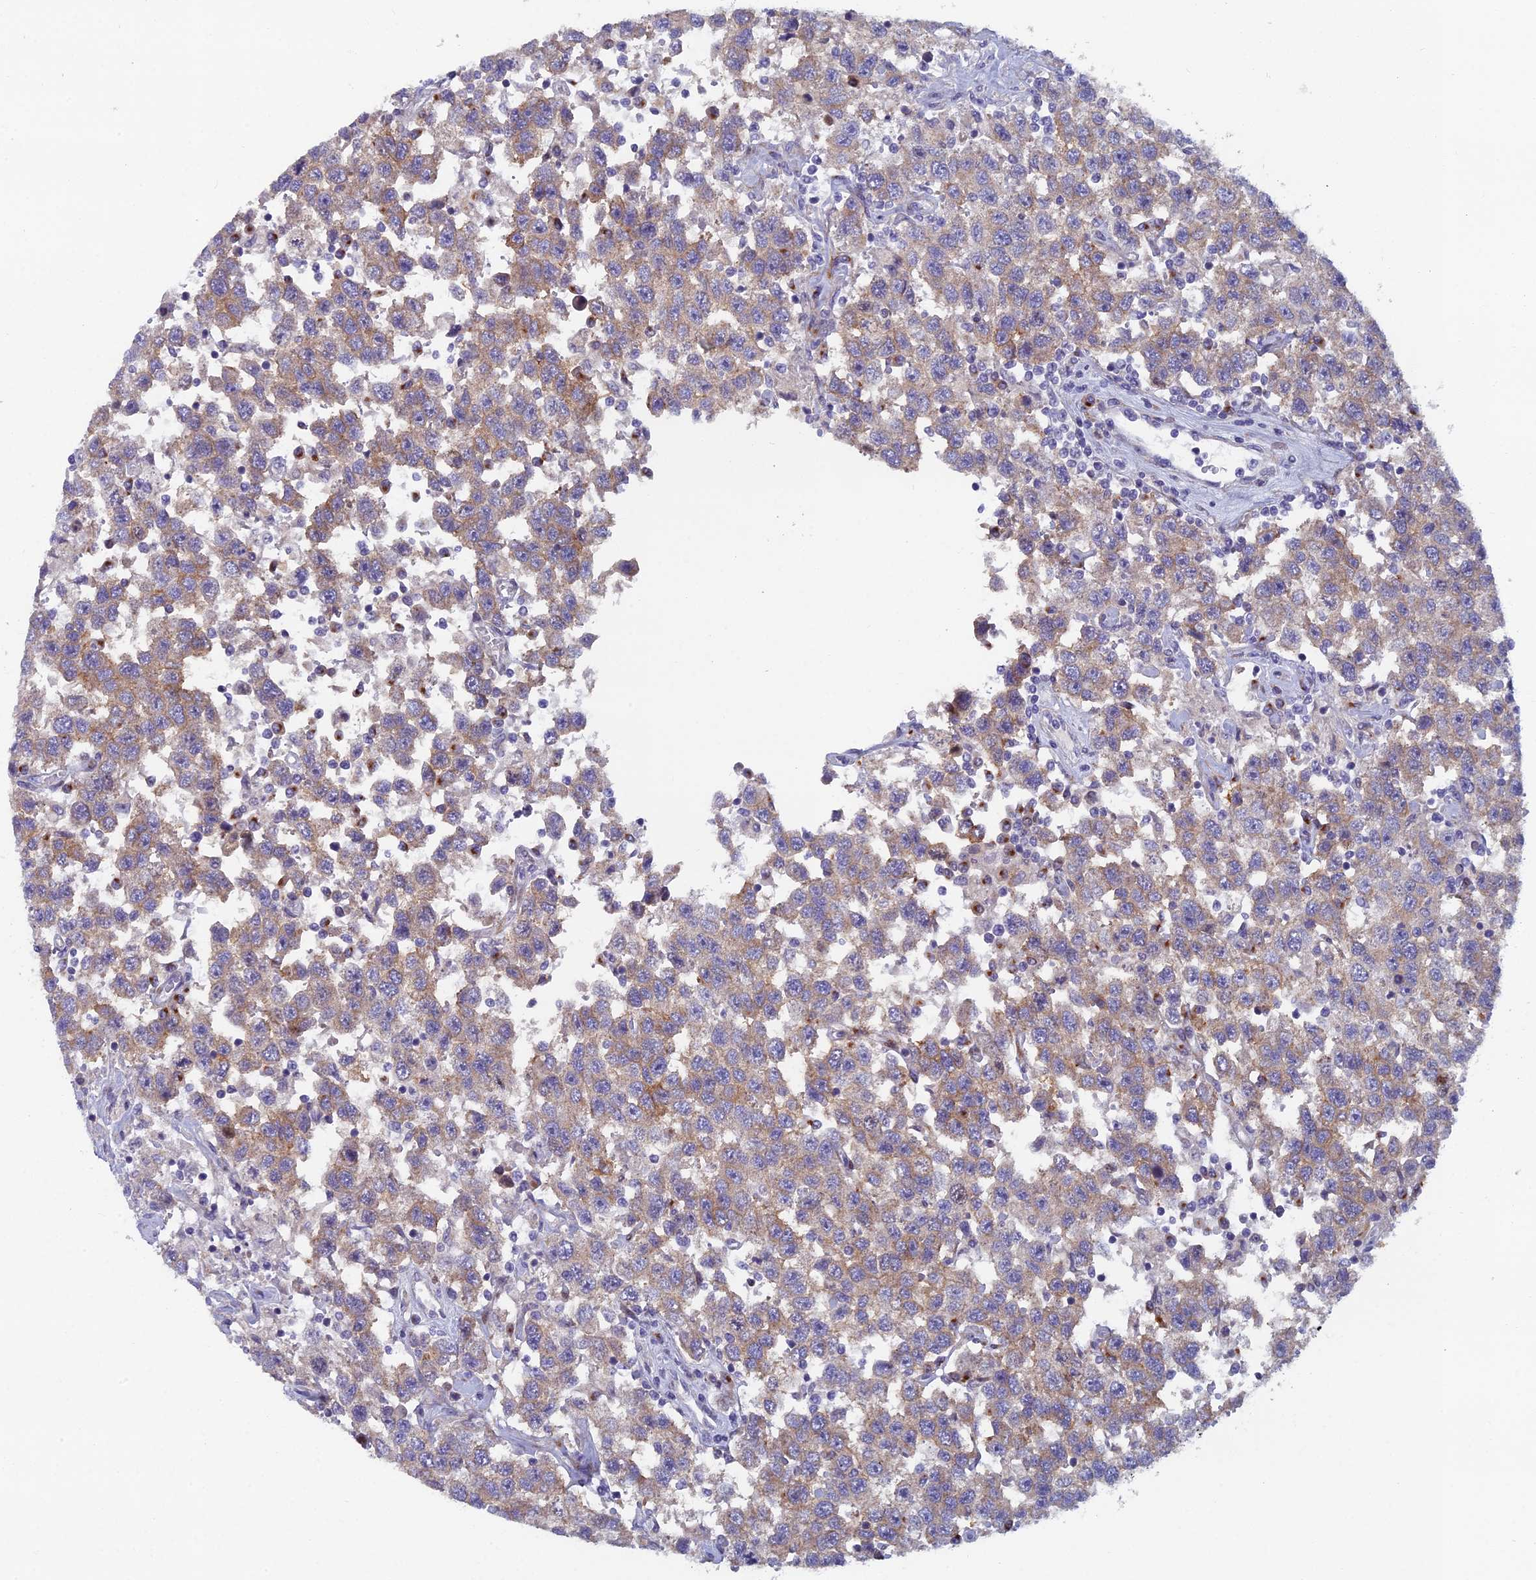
{"staining": {"intensity": "moderate", "quantity": "25%-75%", "location": "cytoplasmic/membranous"}, "tissue": "testis cancer", "cell_type": "Tumor cells", "image_type": "cancer", "snomed": [{"axis": "morphology", "description": "Seminoma, NOS"}, {"axis": "topography", "description": "Testis"}], "caption": "Seminoma (testis) stained with immunohistochemistry reveals moderate cytoplasmic/membranous expression in about 25%-75% of tumor cells. (brown staining indicates protein expression, while blue staining denotes nuclei).", "gene": "B9D2", "patient": {"sex": "male", "age": 41}}